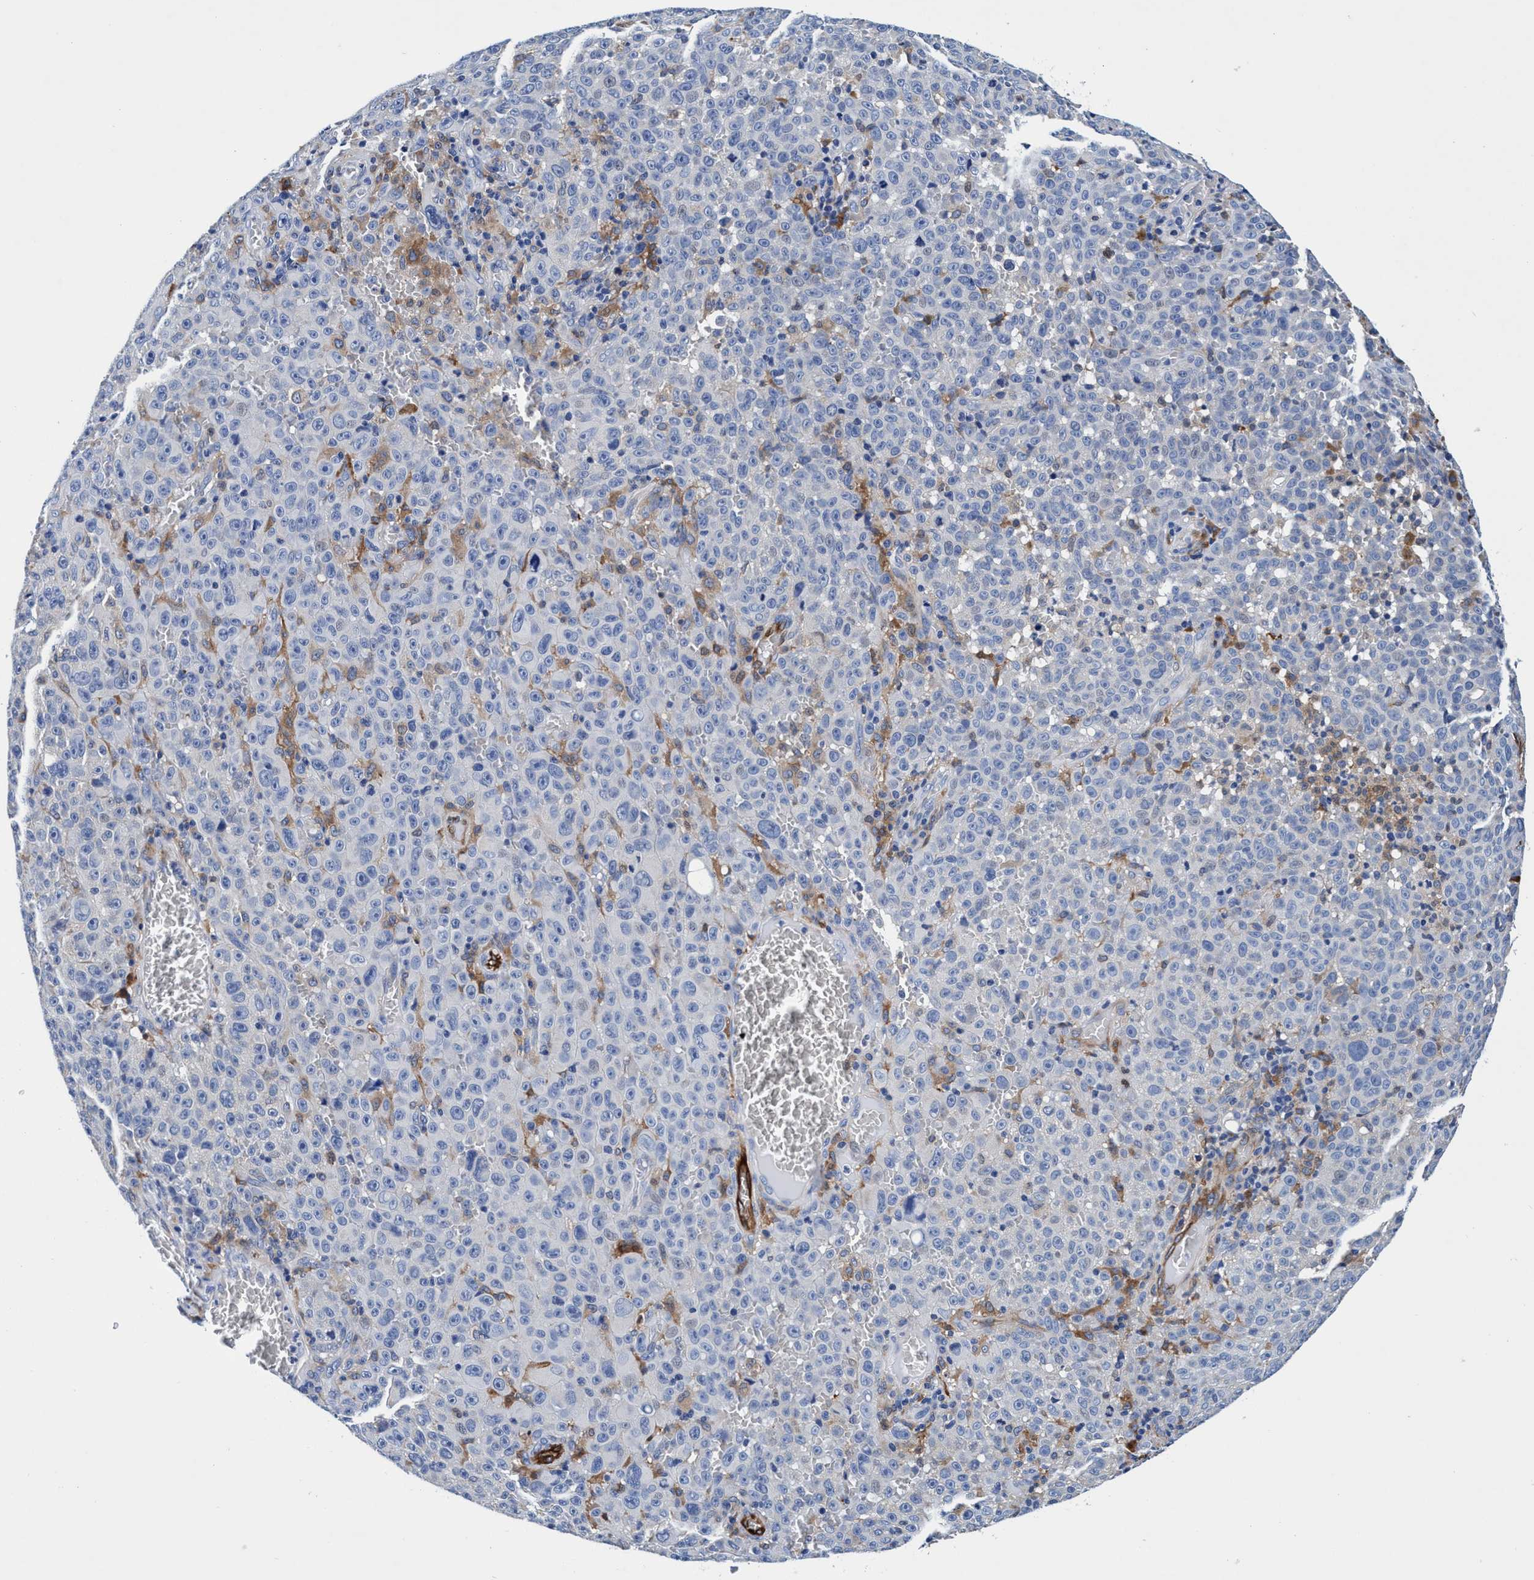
{"staining": {"intensity": "negative", "quantity": "none", "location": "none"}, "tissue": "melanoma", "cell_type": "Tumor cells", "image_type": "cancer", "snomed": [{"axis": "morphology", "description": "Malignant melanoma, NOS"}, {"axis": "topography", "description": "Skin"}], "caption": "Immunohistochemistry image of neoplastic tissue: human malignant melanoma stained with DAB demonstrates no significant protein staining in tumor cells.", "gene": "UBALD2", "patient": {"sex": "female", "age": 82}}